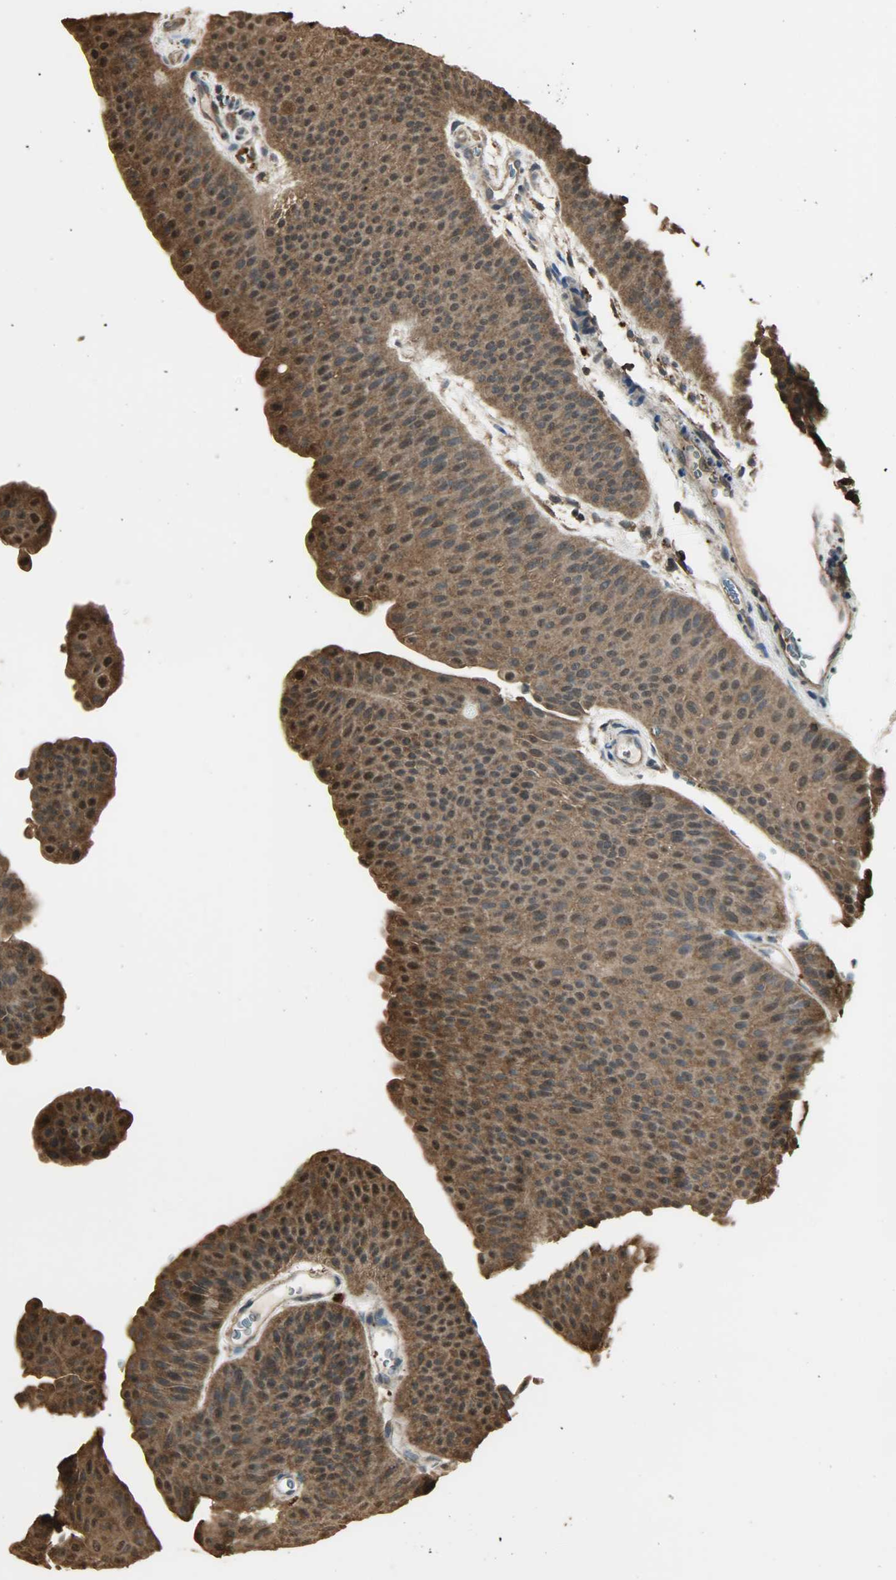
{"staining": {"intensity": "strong", "quantity": ">75%", "location": "cytoplasmic/membranous,nuclear"}, "tissue": "urothelial cancer", "cell_type": "Tumor cells", "image_type": "cancer", "snomed": [{"axis": "morphology", "description": "Urothelial carcinoma, Low grade"}, {"axis": "topography", "description": "Urinary bladder"}], "caption": "Approximately >75% of tumor cells in human urothelial cancer show strong cytoplasmic/membranous and nuclear protein positivity as visualized by brown immunohistochemical staining.", "gene": "YWHAZ", "patient": {"sex": "female", "age": 60}}